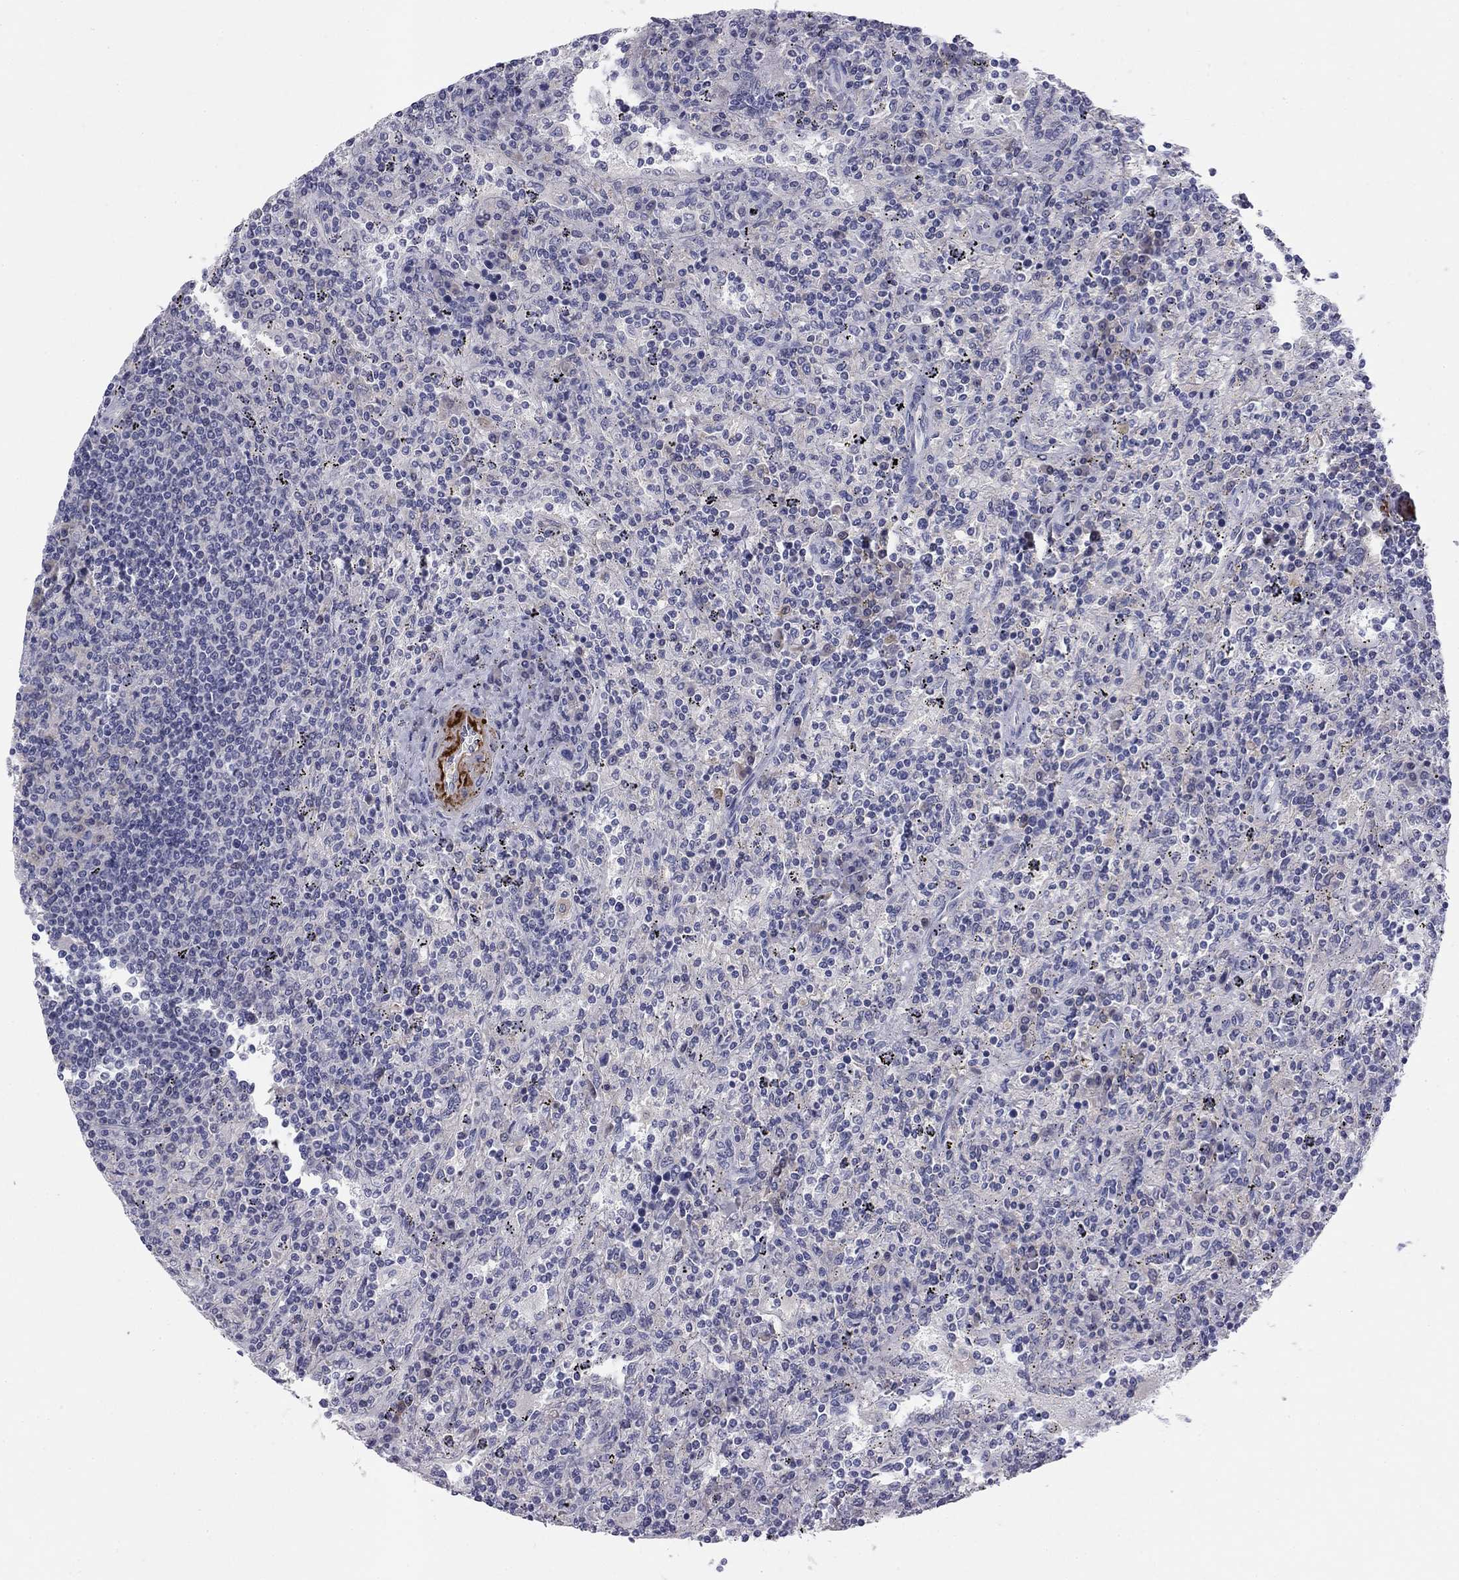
{"staining": {"intensity": "negative", "quantity": "none", "location": "none"}, "tissue": "lymphoma", "cell_type": "Tumor cells", "image_type": "cancer", "snomed": [{"axis": "morphology", "description": "Malignant lymphoma, non-Hodgkin's type, Low grade"}, {"axis": "topography", "description": "Spleen"}], "caption": "Histopathology image shows no protein positivity in tumor cells of low-grade malignant lymphoma, non-Hodgkin's type tissue.", "gene": "TFAP2B", "patient": {"sex": "male", "age": 62}}